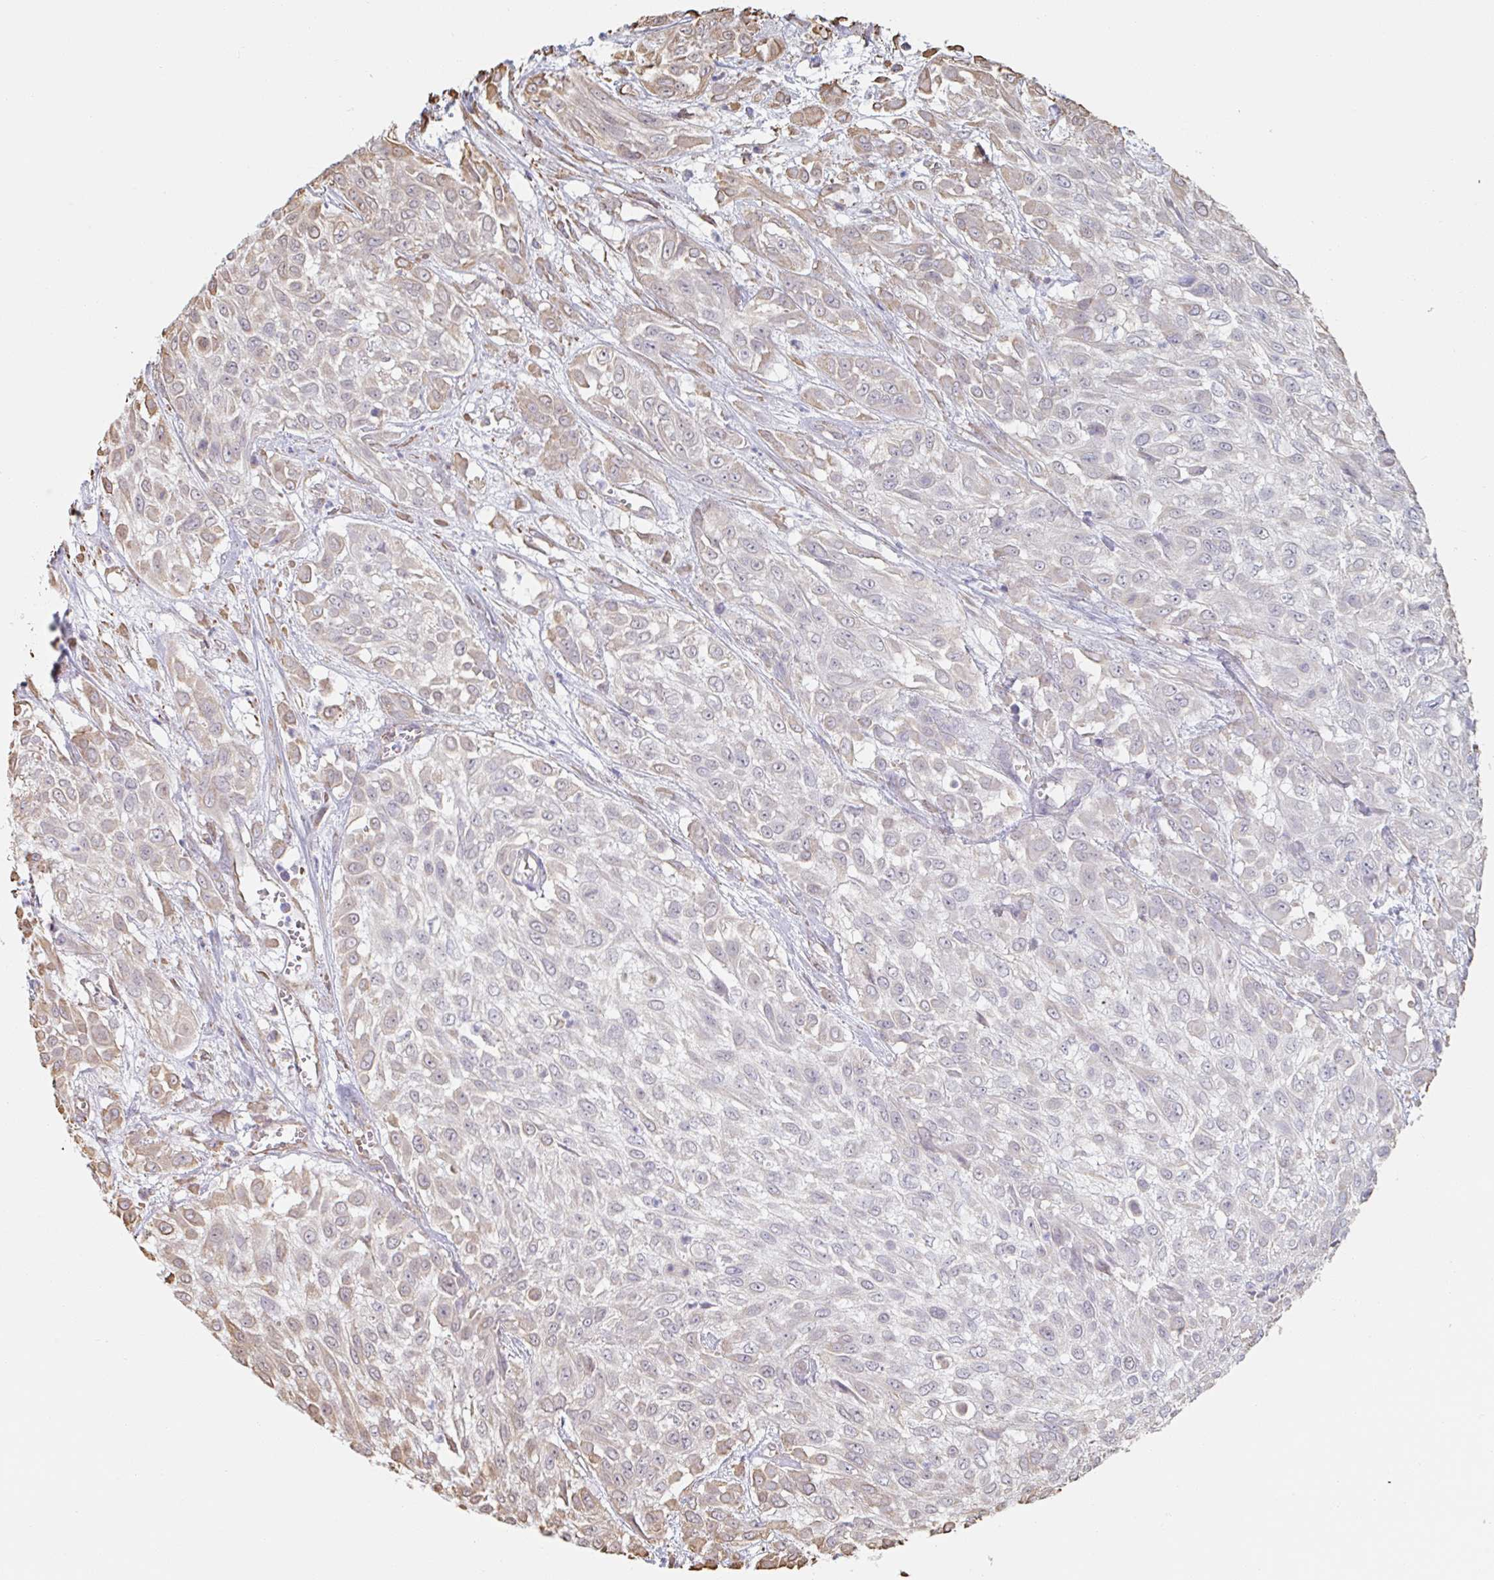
{"staining": {"intensity": "moderate", "quantity": "<25%", "location": "cytoplasmic/membranous"}, "tissue": "urothelial cancer", "cell_type": "Tumor cells", "image_type": "cancer", "snomed": [{"axis": "morphology", "description": "Urothelial carcinoma, High grade"}, {"axis": "topography", "description": "Urinary bladder"}], "caption": "High-magnification brightfield microscopy of urothelial cancer stained with DAB (3,3'-diaminobenzidine) (brown) and counterstained with hematoxylin (blue). tumor cells exhibit moderate cytoplasmic/membranous expression is identified in approximately<25% of cells.", "gene": "RAB5IF", "patient": {"sex": "male", "age": 57}}